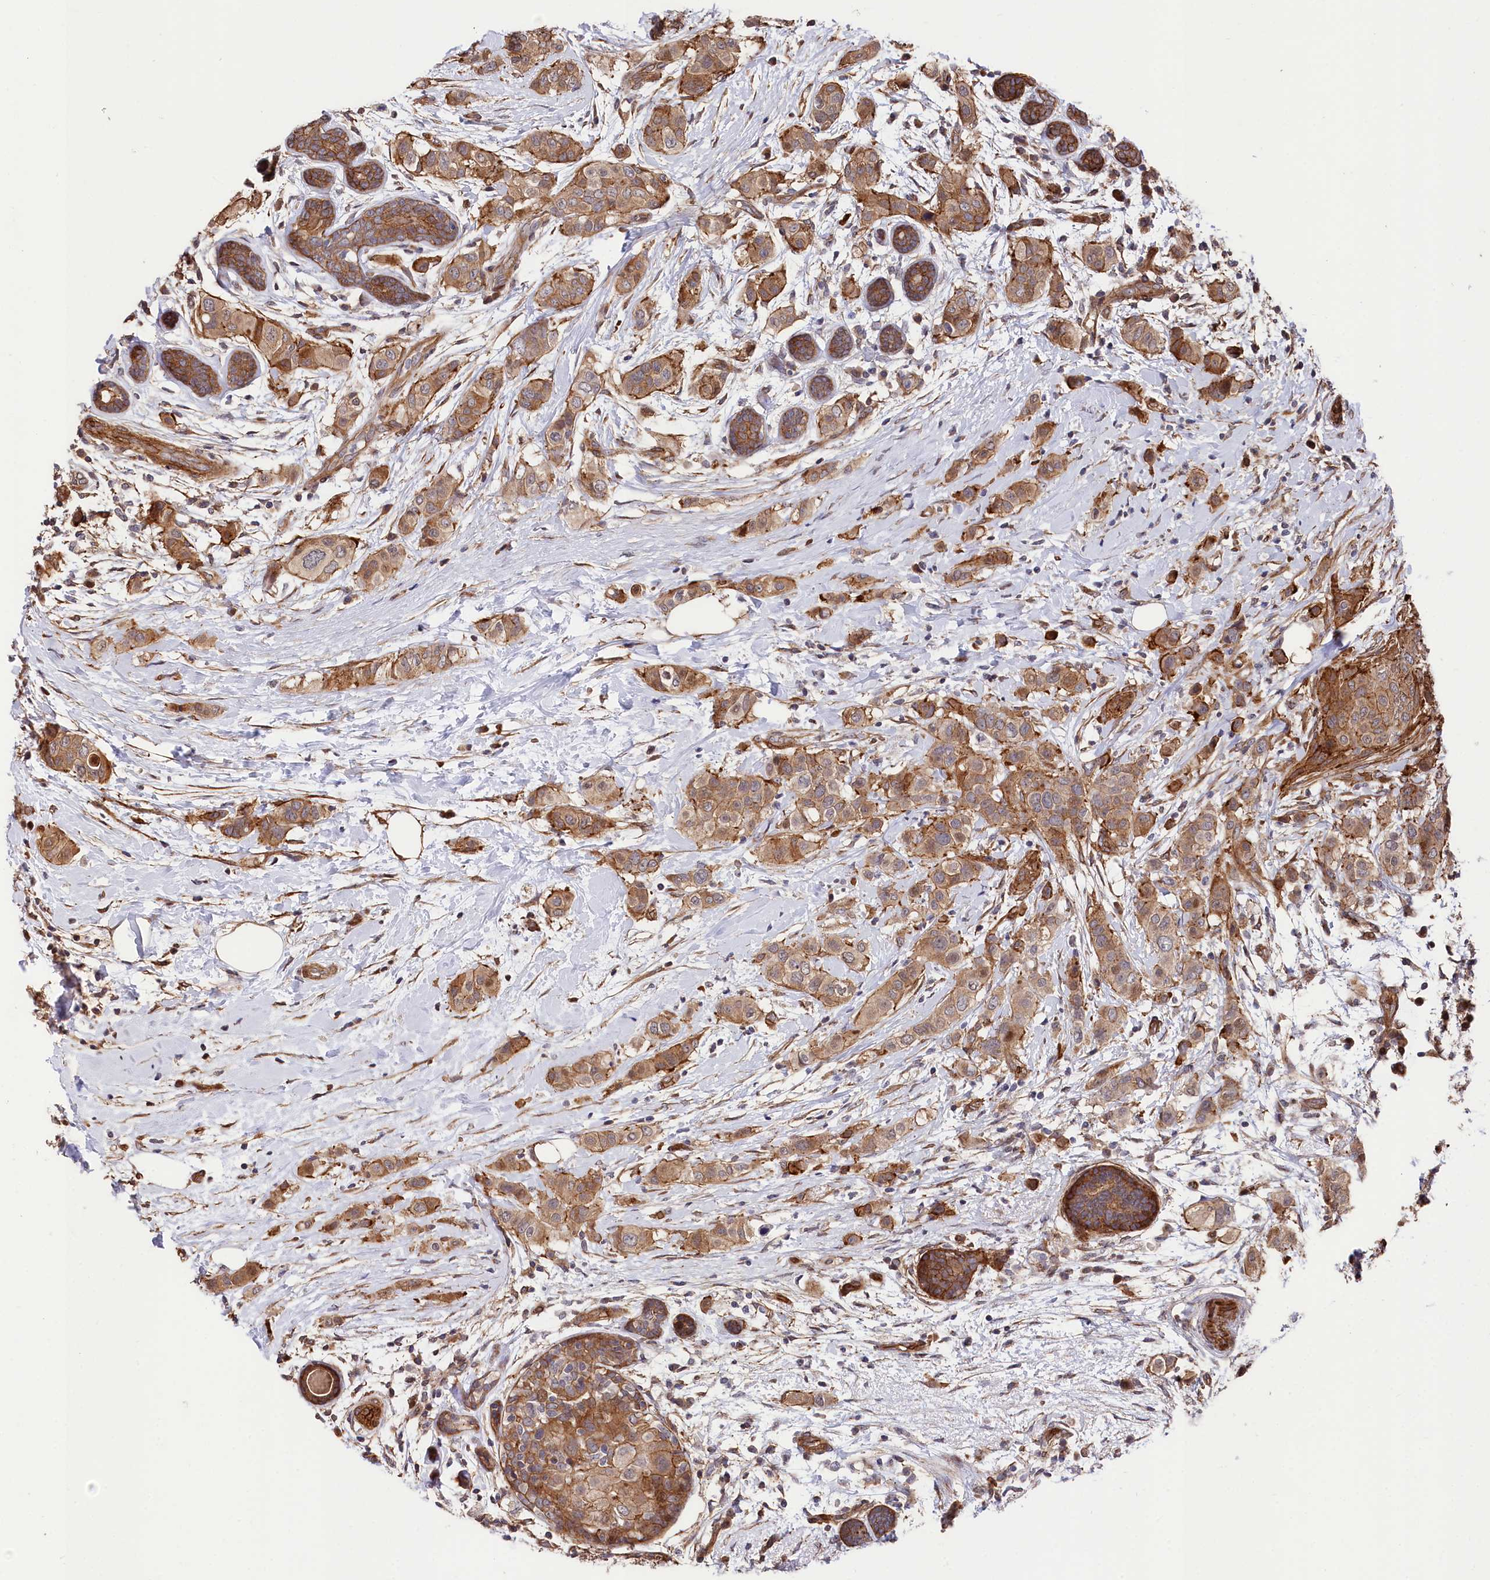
{"staining": {"intensity": "moderate", "quantity": ">75%", "location": "cytoplasmic/membranous"}, "tissue": "breast cancer", "cell_type": "Tumor cells", "image_type": "cancer", "snomed": [{"axis": "morphology", "description": "Lobular carcinoma"}, {"axis": "topography", "description": "Breast"}], "caption": "Protein expression analysis of human breast lobular carcinoma reveals moderate cytoplasmic/membranous expression in about >75% of tumor cells. The staining was performed using DAB, with brown indicating positive protein expression. Nuclei are stained blue with hematoxylin.", "gene": "TNKS1BP1", "patient": {"sex": "female", "age": 51}}